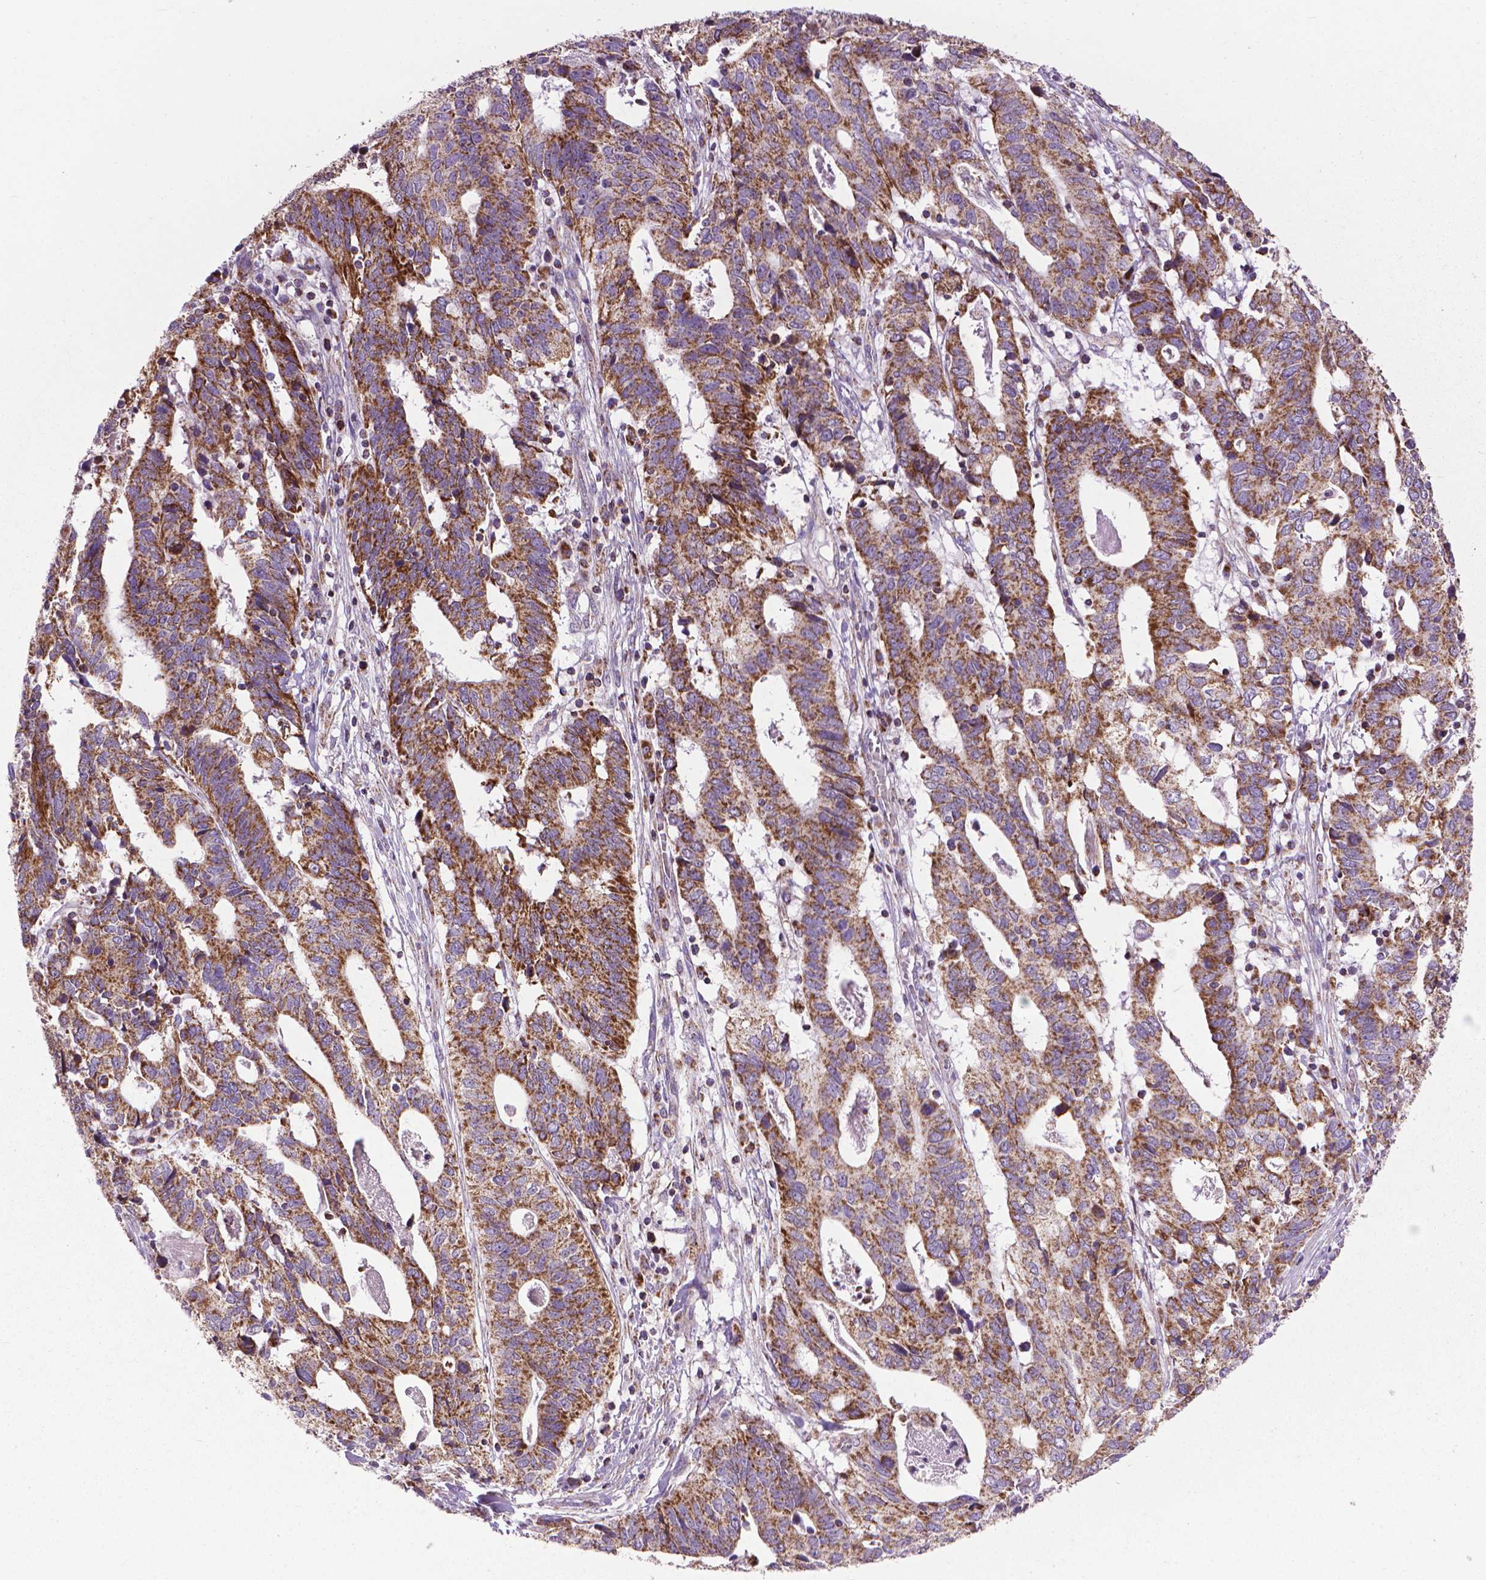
{"staining": {"intensity": "strong", "quantity": ">75%", "location": "cytoplasmic/membranous"}, "tissue": "stomach cancer", "cell_type": "Tumor cells", "image_type": "cancer", "snomed": [{"axis": "morphology", "description": "Adenocarcinoma, NOS"}, {"axis": "topography", "description": "Stomach, upper"}], "caption": "The image demonstrates immunohistochemical staining of stomach cancer (adenocarcinoma). There is strong cytoplasmic/membranous expression is identified in approximately >75% of tumor cells.", "gene": "VDAC1", "patient": {"sex": "female", "age": 67}}